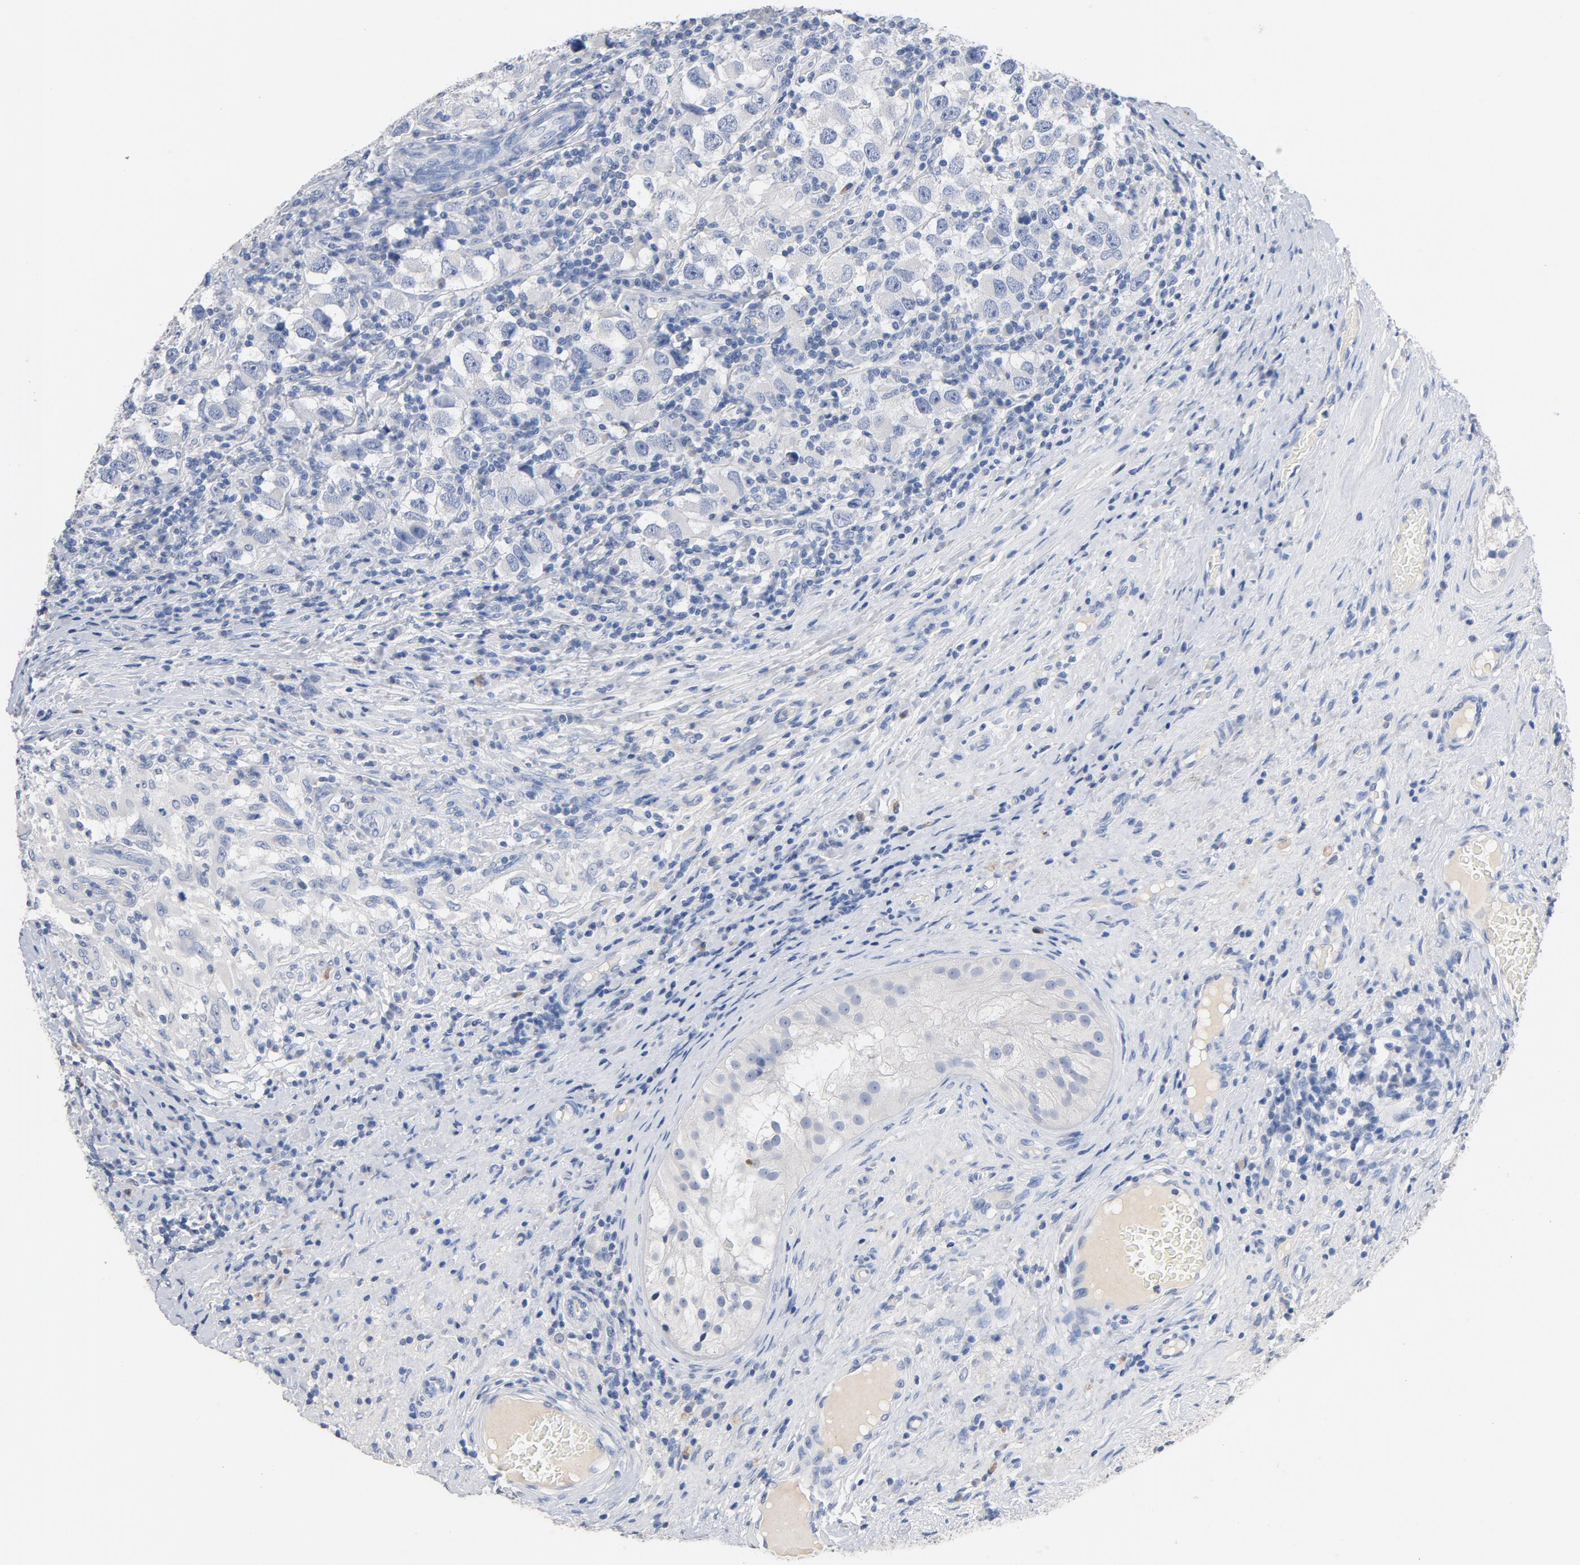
{"staining": {"intensity": "negative", "quantity": "none", "location": "none"}, "tissue": "testis cancer", "cell_type": "Tumor cells", "image_type": "cancer", "snomed": [{"axis": "morphology", "description": "Carcinoma, Embryonal, NOS"}, {"axis": "topography", "description": "Testis"}], "caption": "DAB immunohistochemical staining of human testis cancer reveals no significant positivity in tumor cells.", "gene": "ZCCHC13", "patient": {"sex": "male", "age": 21}}